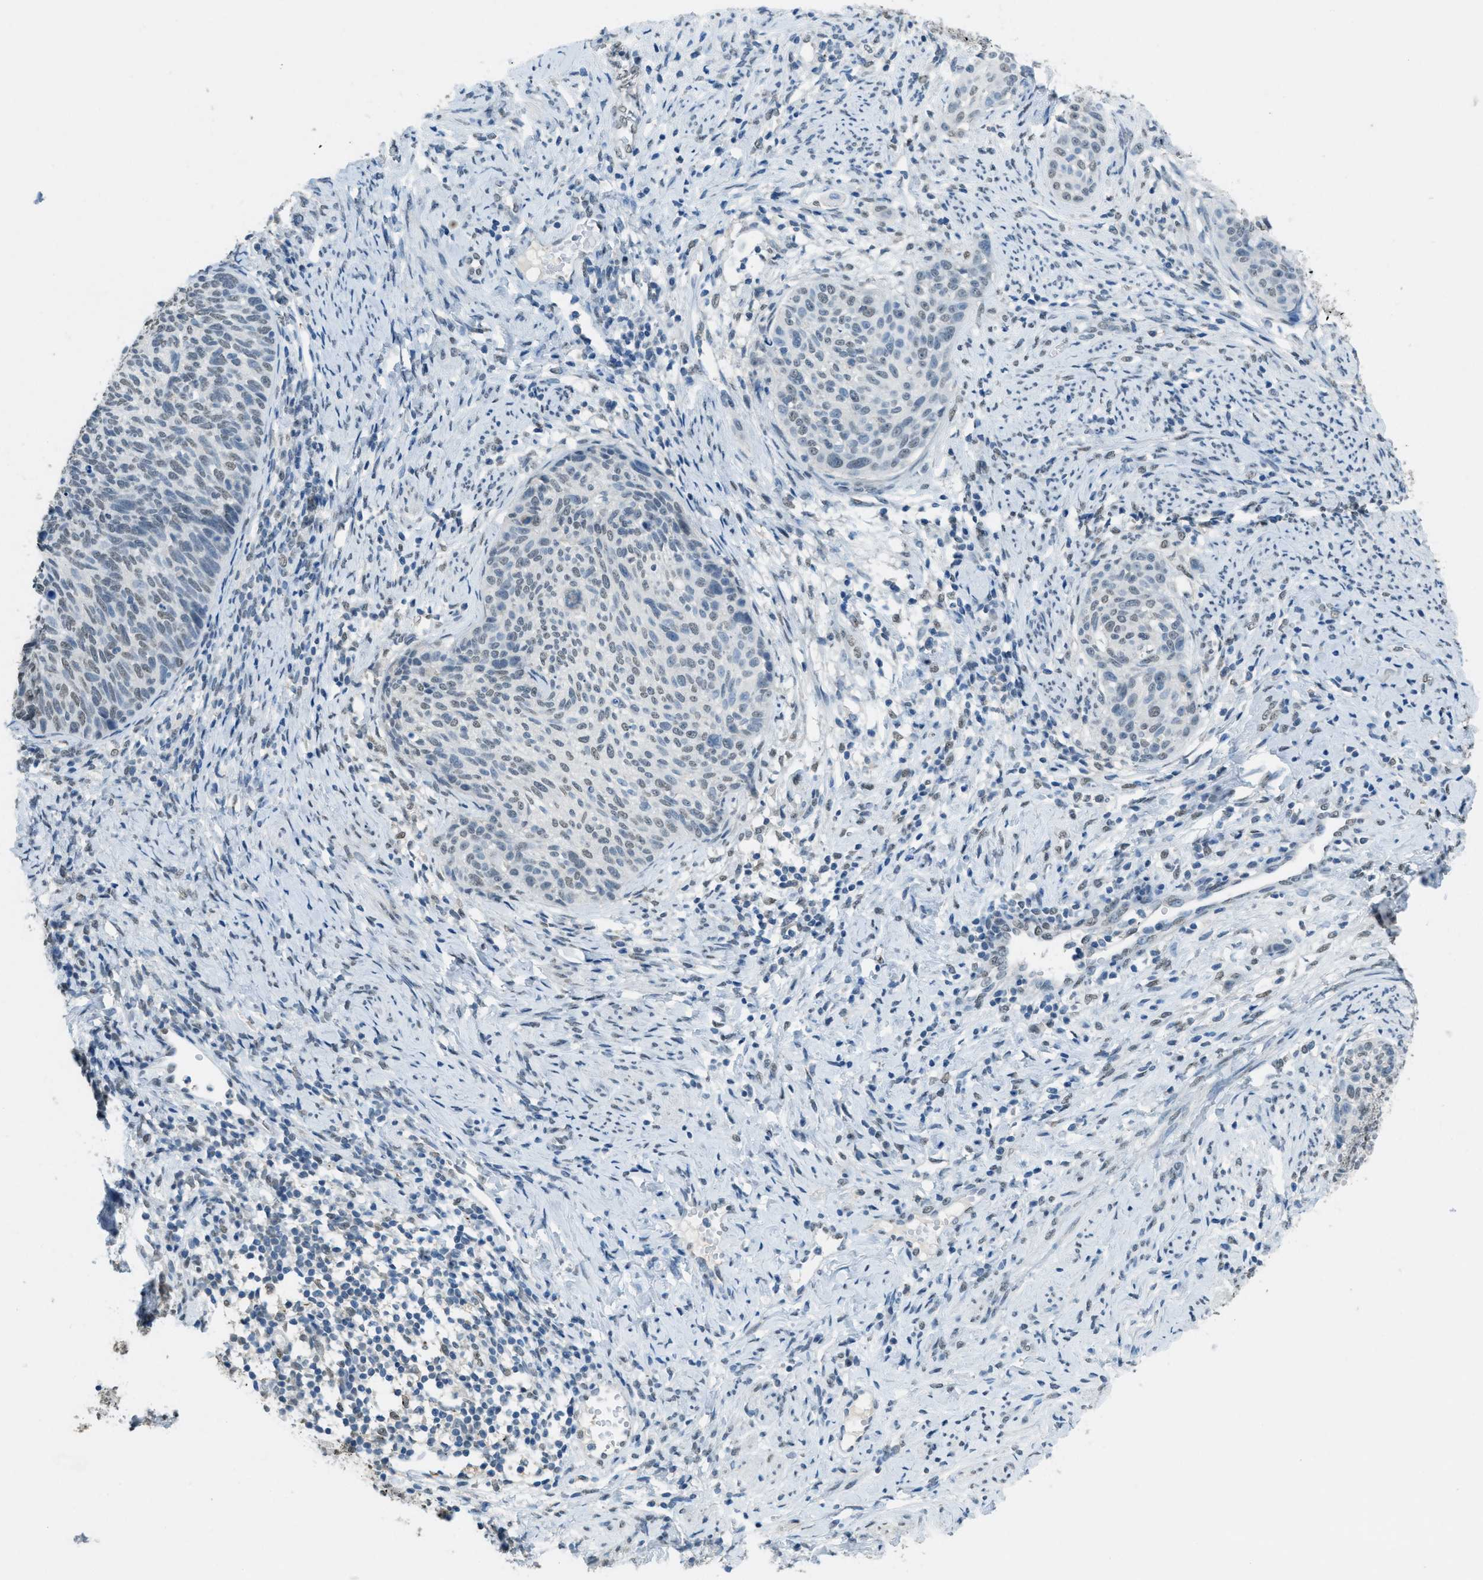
{"staining": {"intensity": "weak", "quantity": "<25%", "location": "nuclear"}, "tissue": "cervical cancer", "cell_type": "Tumor cells", "image_type": "cancer", "snomed": [{"axis": "morphology", "description": "Squamous cell carcinoma, NOS"}, {"axis": "topography", "description": "Cervix"}], "caption": "The histopathology image displays no staining of tumor cells in cervical cancer (squamous cell carcinoma). (DAB immunohistochemistry (IHC), high magnification).", "gene": "TTC13", "patient": {"sex": "female", "age": 70}}